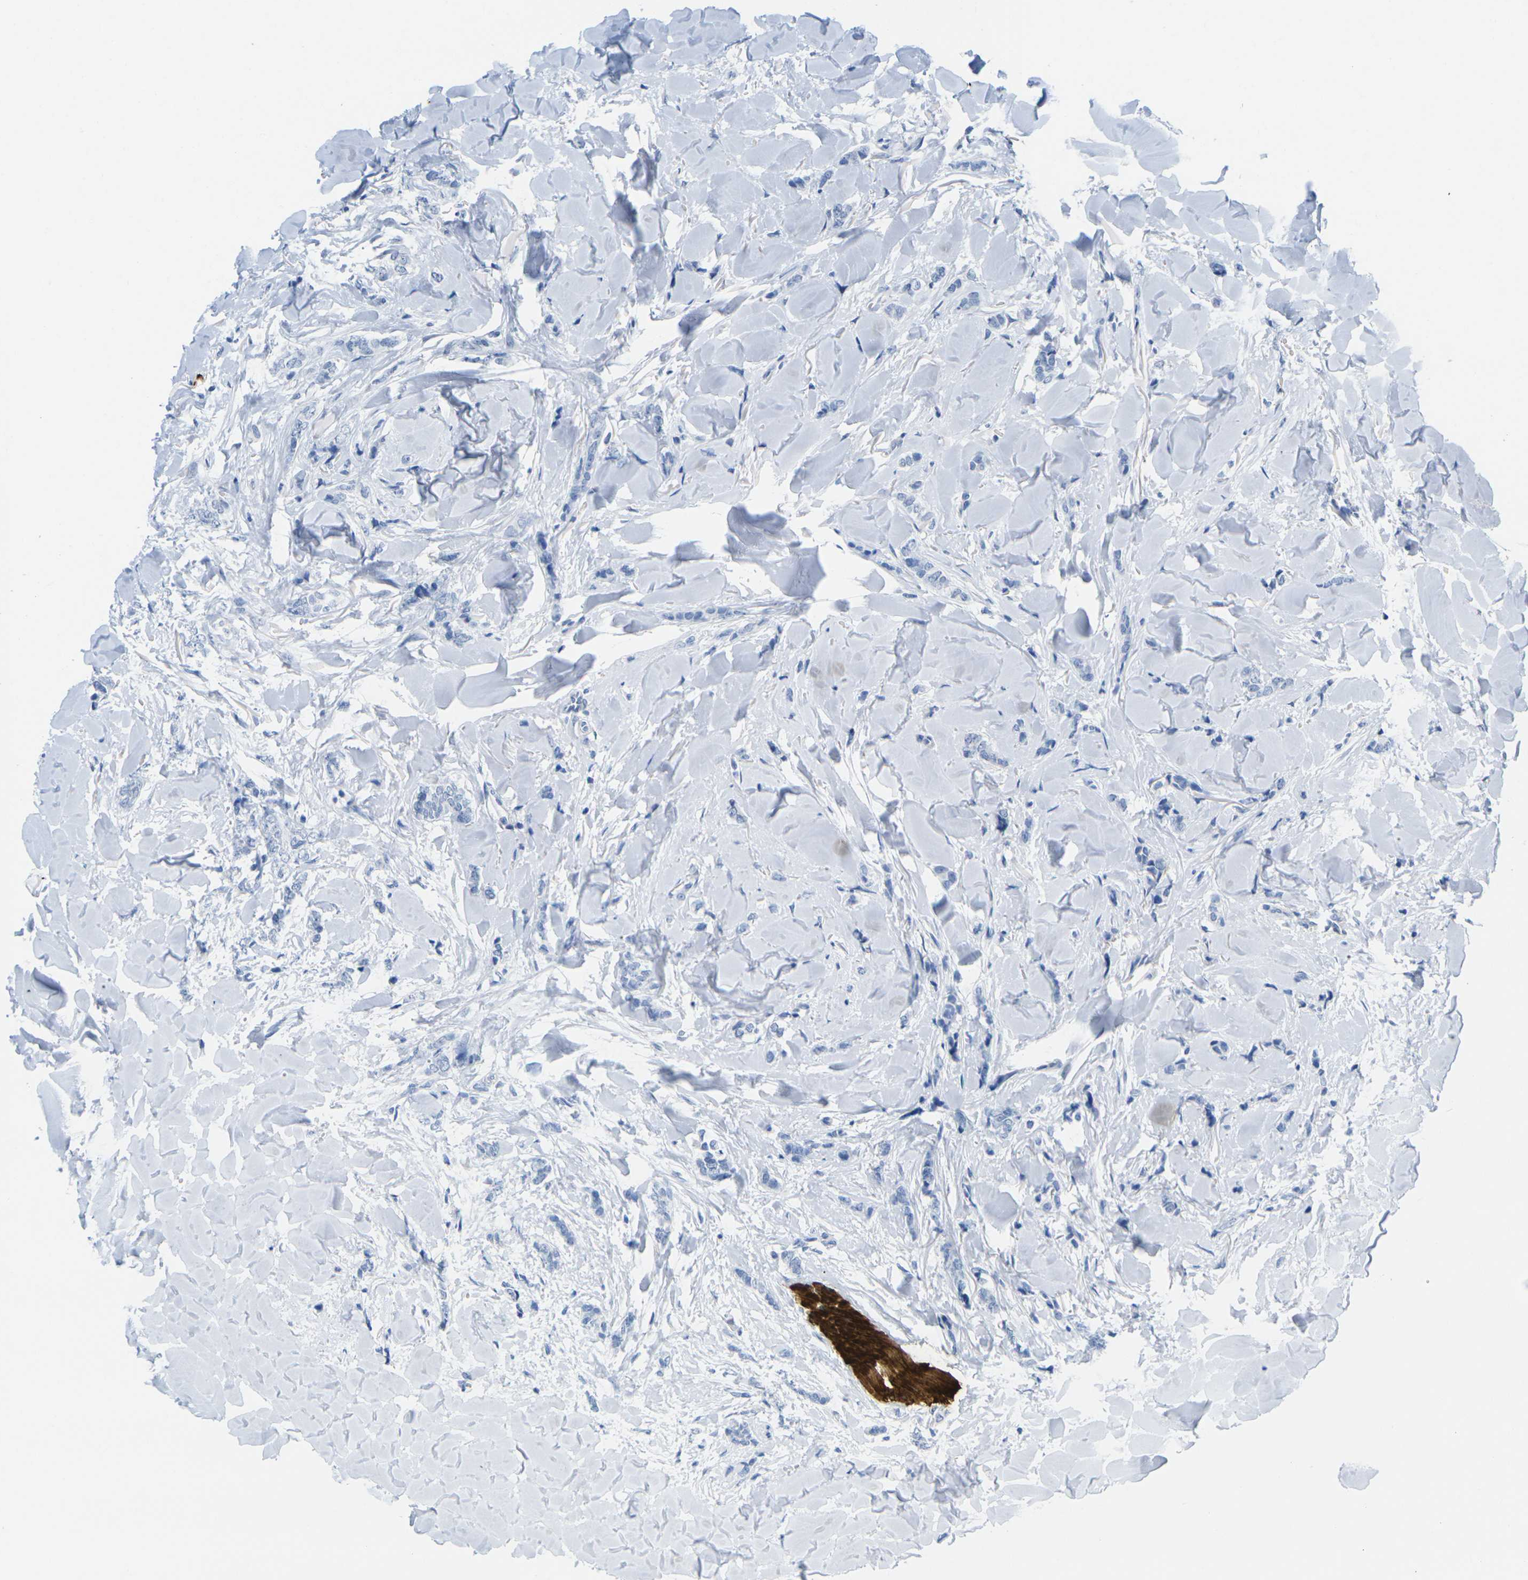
{"staining": {"intensity": "negative", "quantity": "none", "location": "none"}, "tissue": "breast cancer", "cell_type": "Tumor cells", "image_type": "cancer", "snomed": [{"axis": "morphology", "description": "Lobular carcinoma"}, {"axis": "topography", "description": "Skin"}, {"axis": "topography", "description": "Breast"}], "caption": "DAB immunohistochemical staining of breast lobular carcinoma demonstrates no significant expression in tumor cells.", "gene": "CNN1", "patient": {"sex": "female", "age": 46}}